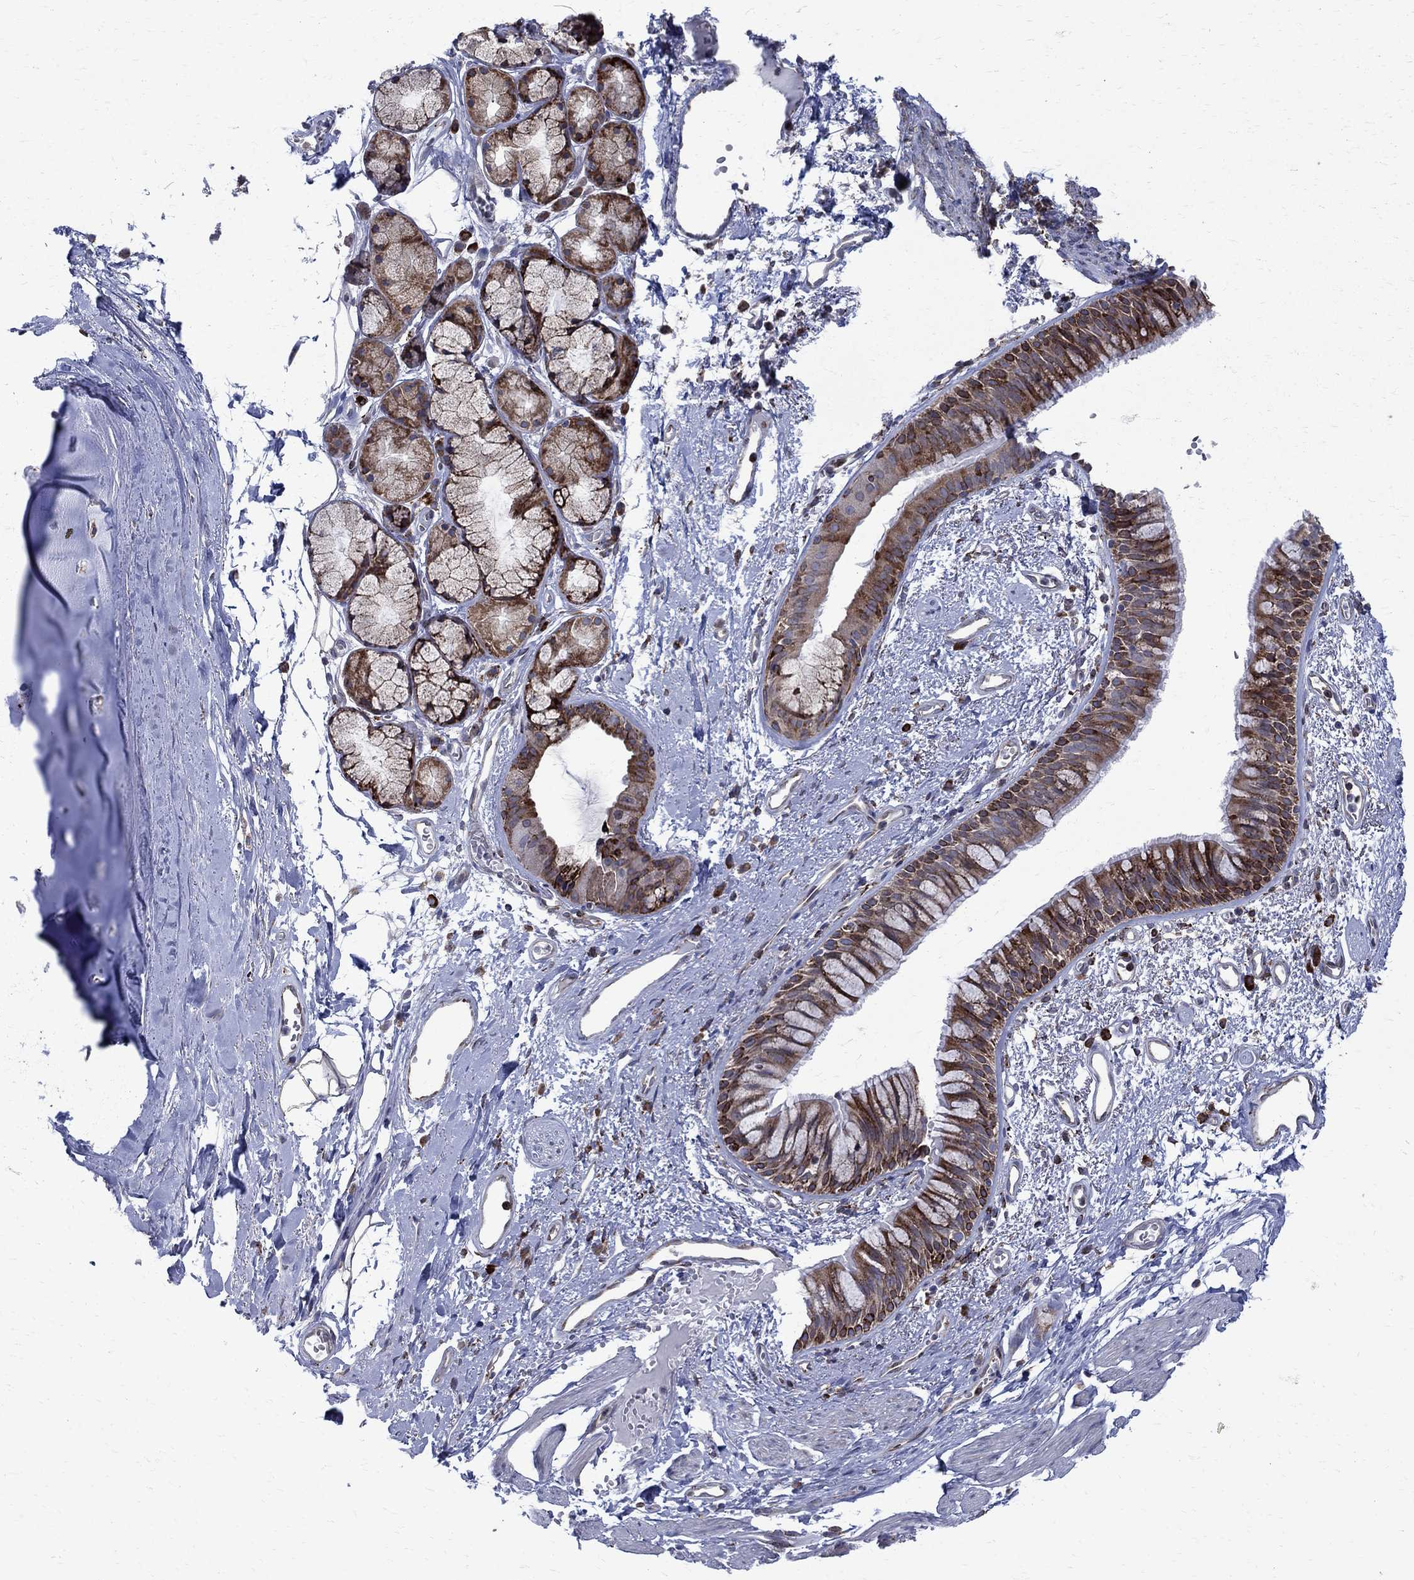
{"staining": {"intensity": "strong", "quantity": "25%-75%", "location": "cytoplasmic/membranous,nuclear"}, "tissue": "bronchus", "cell_type": "Respiratory epithelial cells", "image_type": "normal", "snomed": [{"axis": "morphology", "description": "Normal tissue, NOS"}, {"axis": "topography", "description": "Cartilage tissue"}, {"axis": "topography", "description": "Bronchus"}], "caption": "IHC of unremarkable bronchus displays high levels of strong cytoplasmic/membranous,nuclear positivity in approximately 25%-75% of respiratory epithelial cells.", "gene": "CAB39L", "patient": {"sex": "male", "age": 66}}